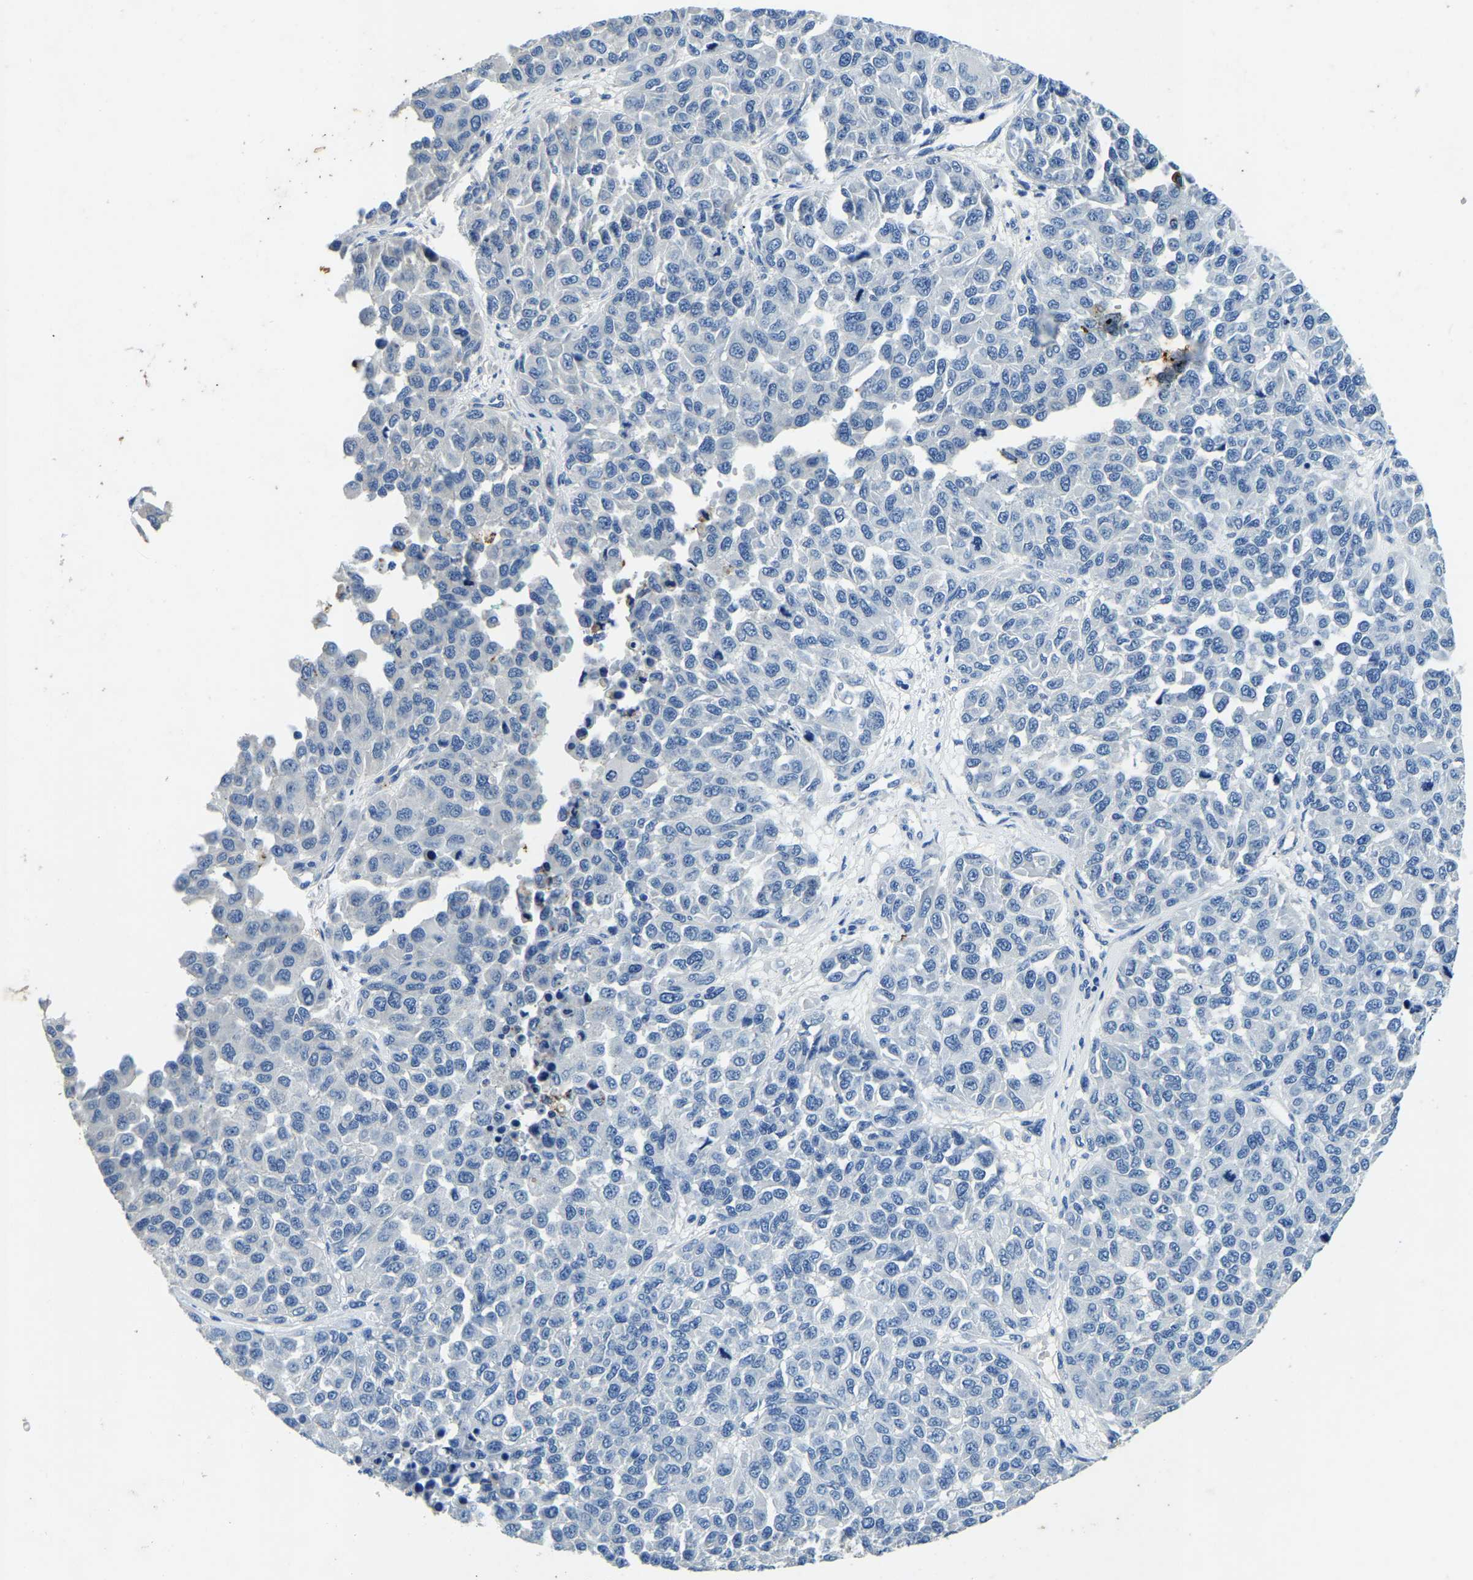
{"staining": {"intensity": "negative", "quantity": "none", "location": "none"}, "tissue": "melanoma", "cell_type": "Tumor cells", "image_type": "cancer", "snomed": [{"axis": "morphology", "description": "Malignant melanoma, NOS"}, {"axis": "topography", "description": "Skin"}], "caption": "Melanoma stained for a protein using immunohistochemistry demonstrates no staining tumor cells.", "gene": "UBN2", "patient": {"sex": "male", "age": 62}}